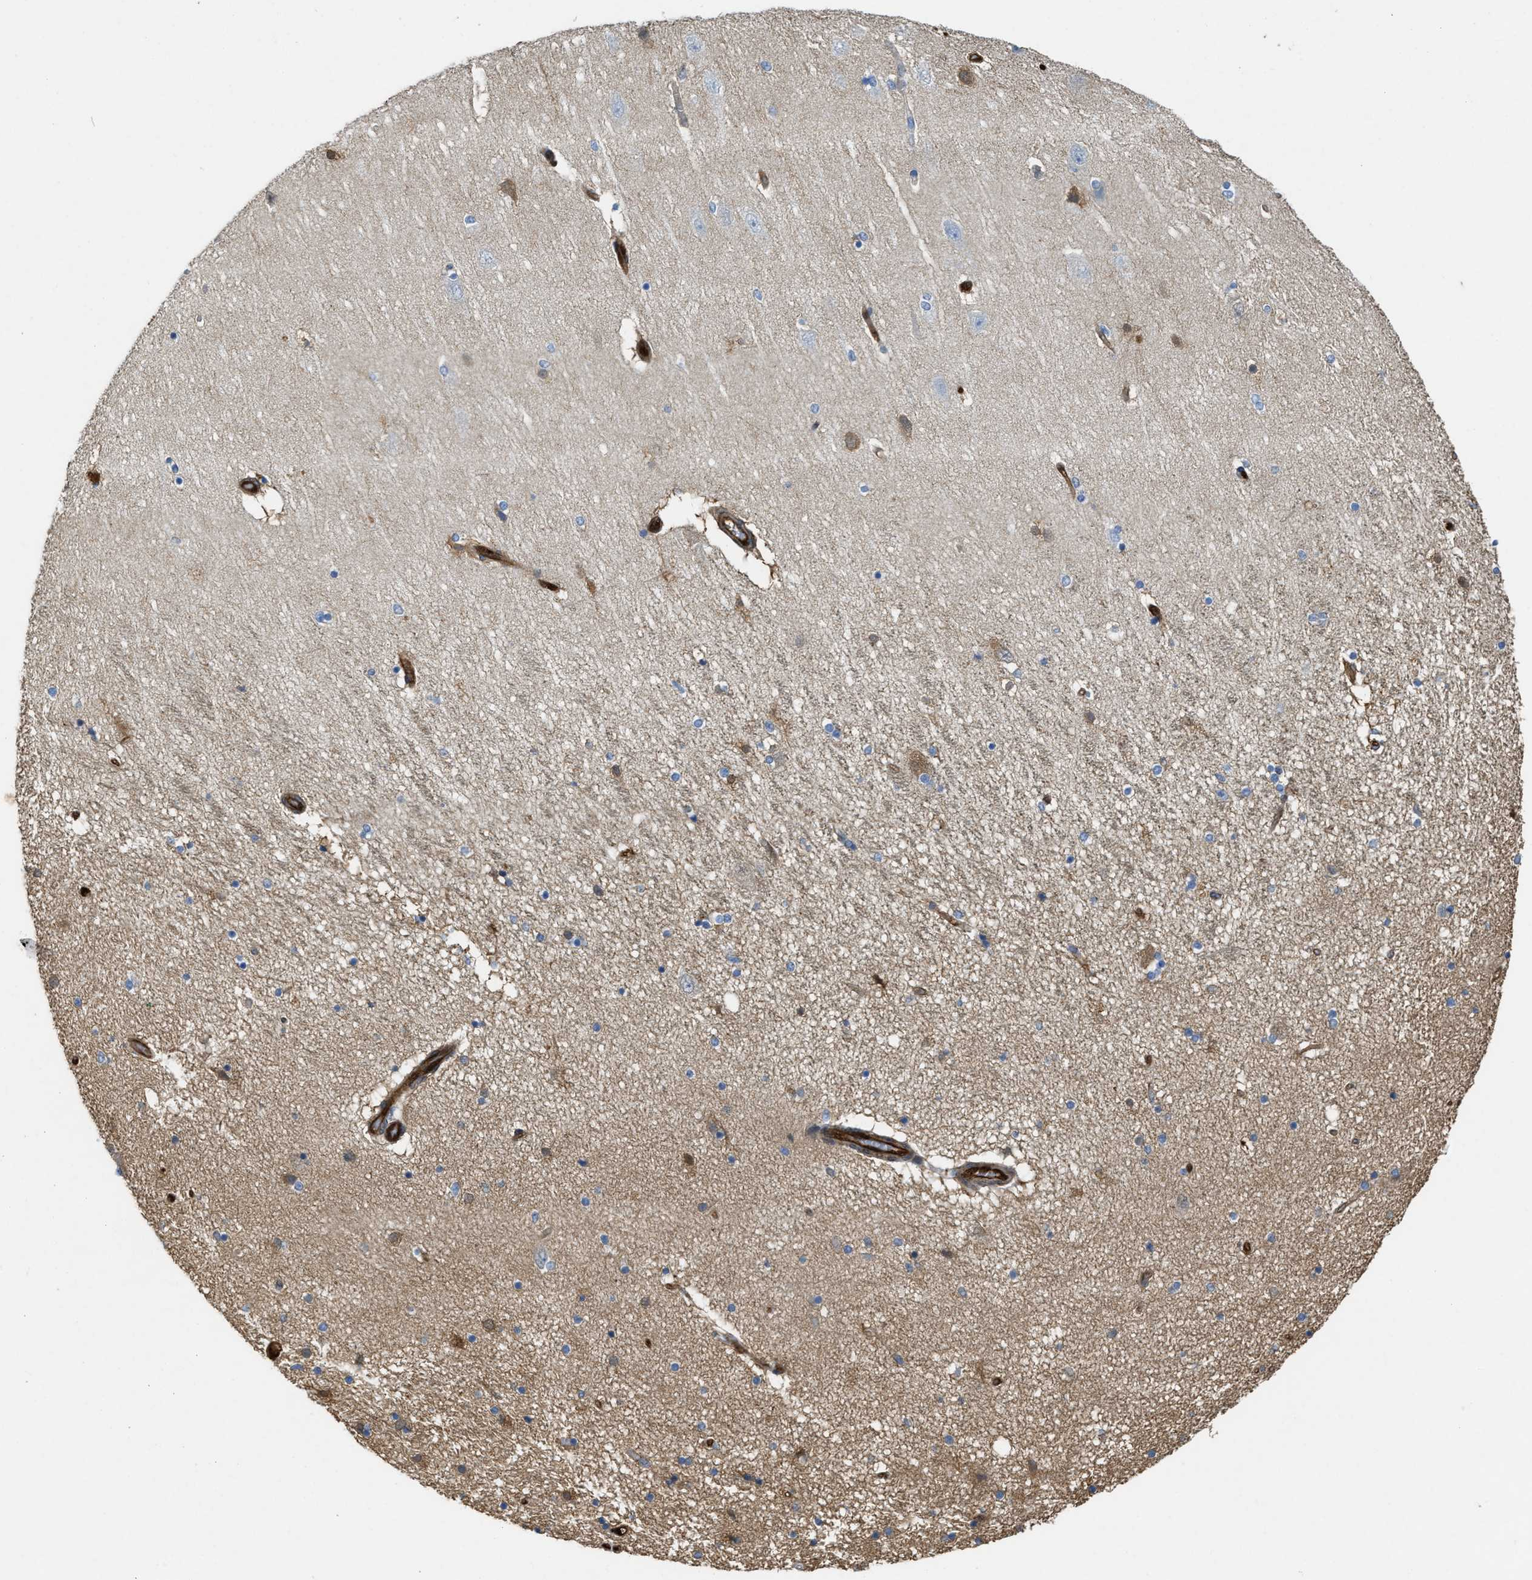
{"staining": {"intensity": "moderate", "quantity": "<25%", "location": "cytoplasmic/membranous,nuclear"}, "tissue": "hippocampus", "cell_type": "Glial cells", "image_type": "normal", "snomed": [{"axis": "morphology", "description": "Normal tissue, NOS"}, {"axis": "topography", "description": "Hippocampus"}], "caption": "IHC (DAB (3,3'-diaminobenzidine)) staining of unremarkable hippocampus demonstrates moderate cytoplasmic/membranous,nuclear protein expression in about <25% of glial cells.", "gene": "ASS1", "patient": {"sex": "female", "age": 54}}